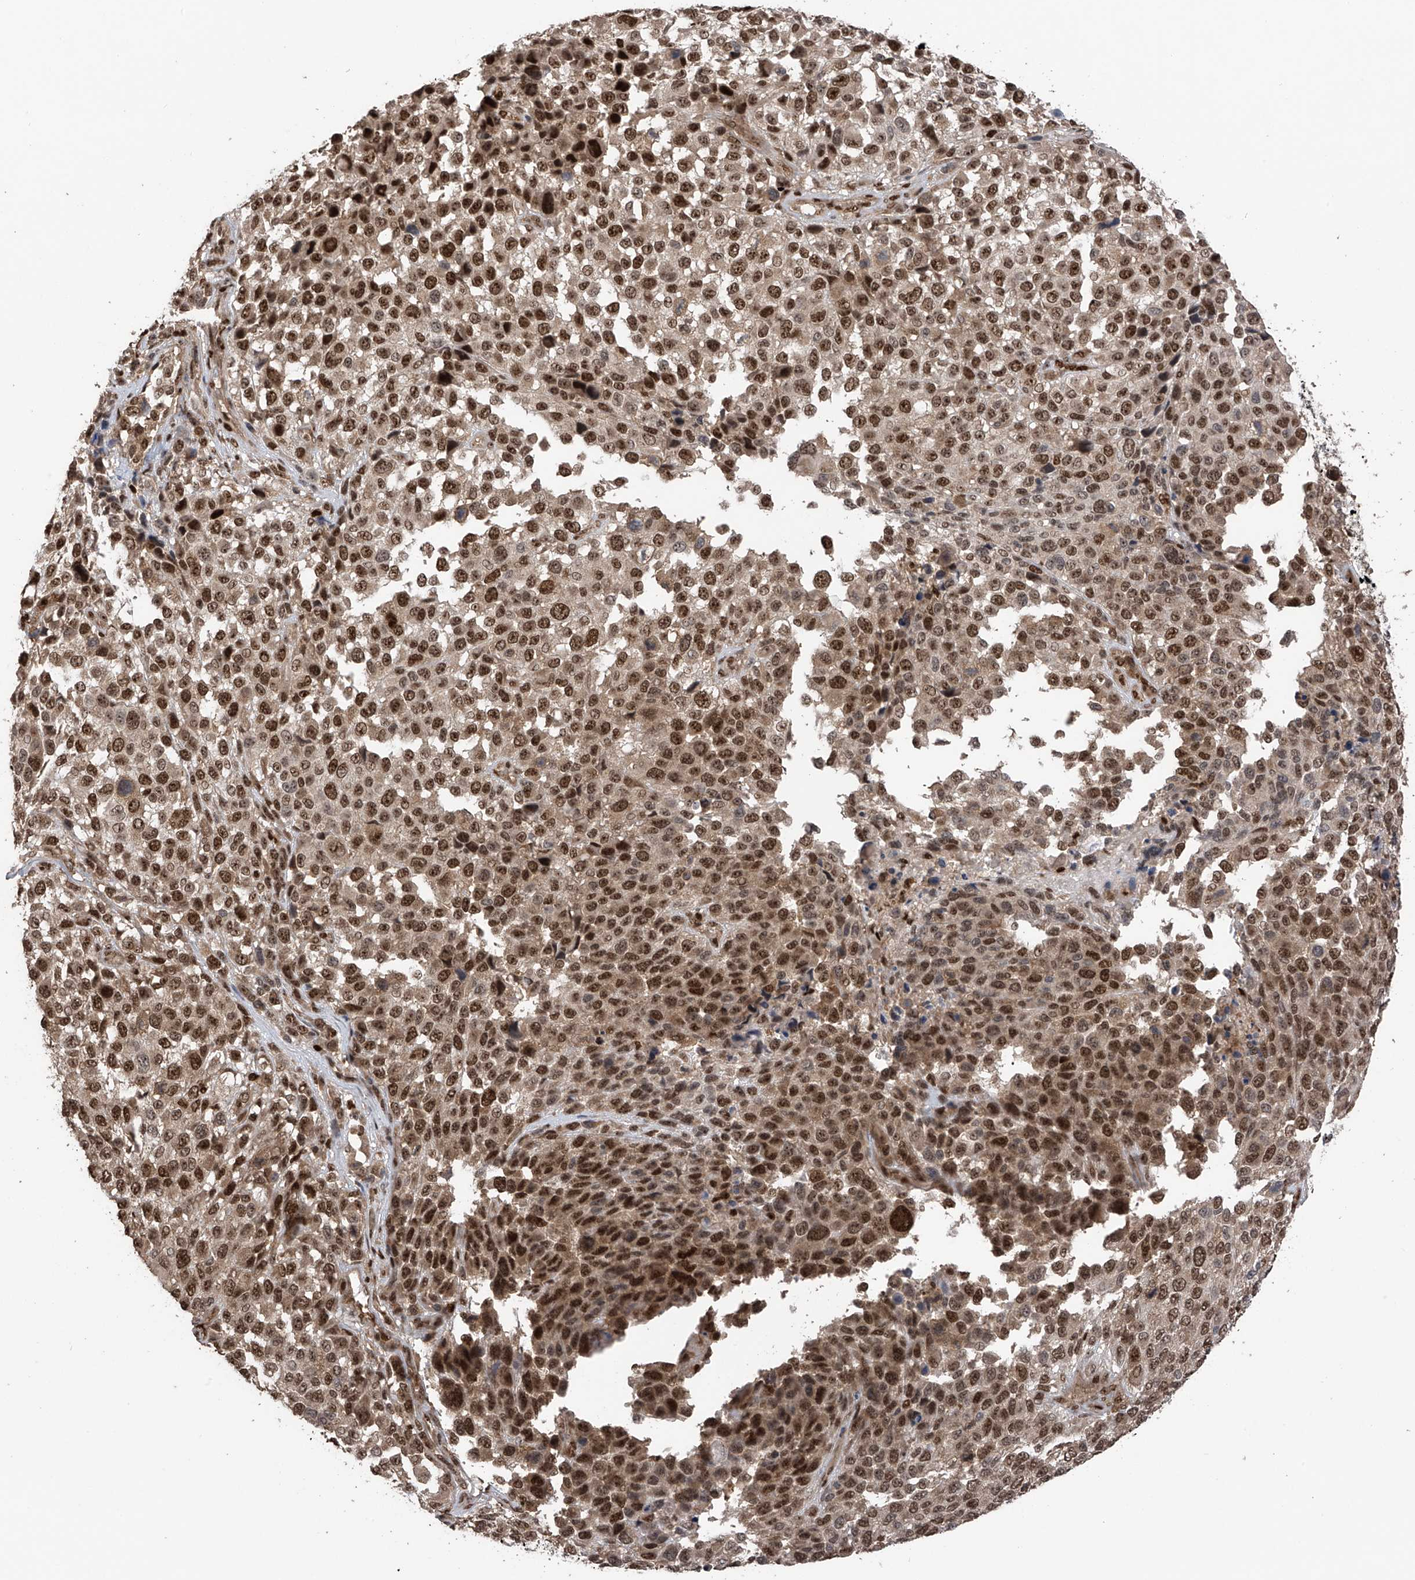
{"staining": {"intensity": "strong", "quantity": ">75%", "location": "nuclear"}, "tissue": "melanoma", "cell_type": "Tumor cells", "image_type": "cancer", "snomed": [{"axis": "morphology", "description": "Malignant melanoma, NOS"}, {"axis": "topography", "description": "Skin of trunk"}], "caption": "Strong nuclear positivity for a protein is appreciated in approximately >75% of tumor cells of malignant melanoma using IHC.", "gene": "DNAJC9", "patient": {"sex": "male", "age": 71}}